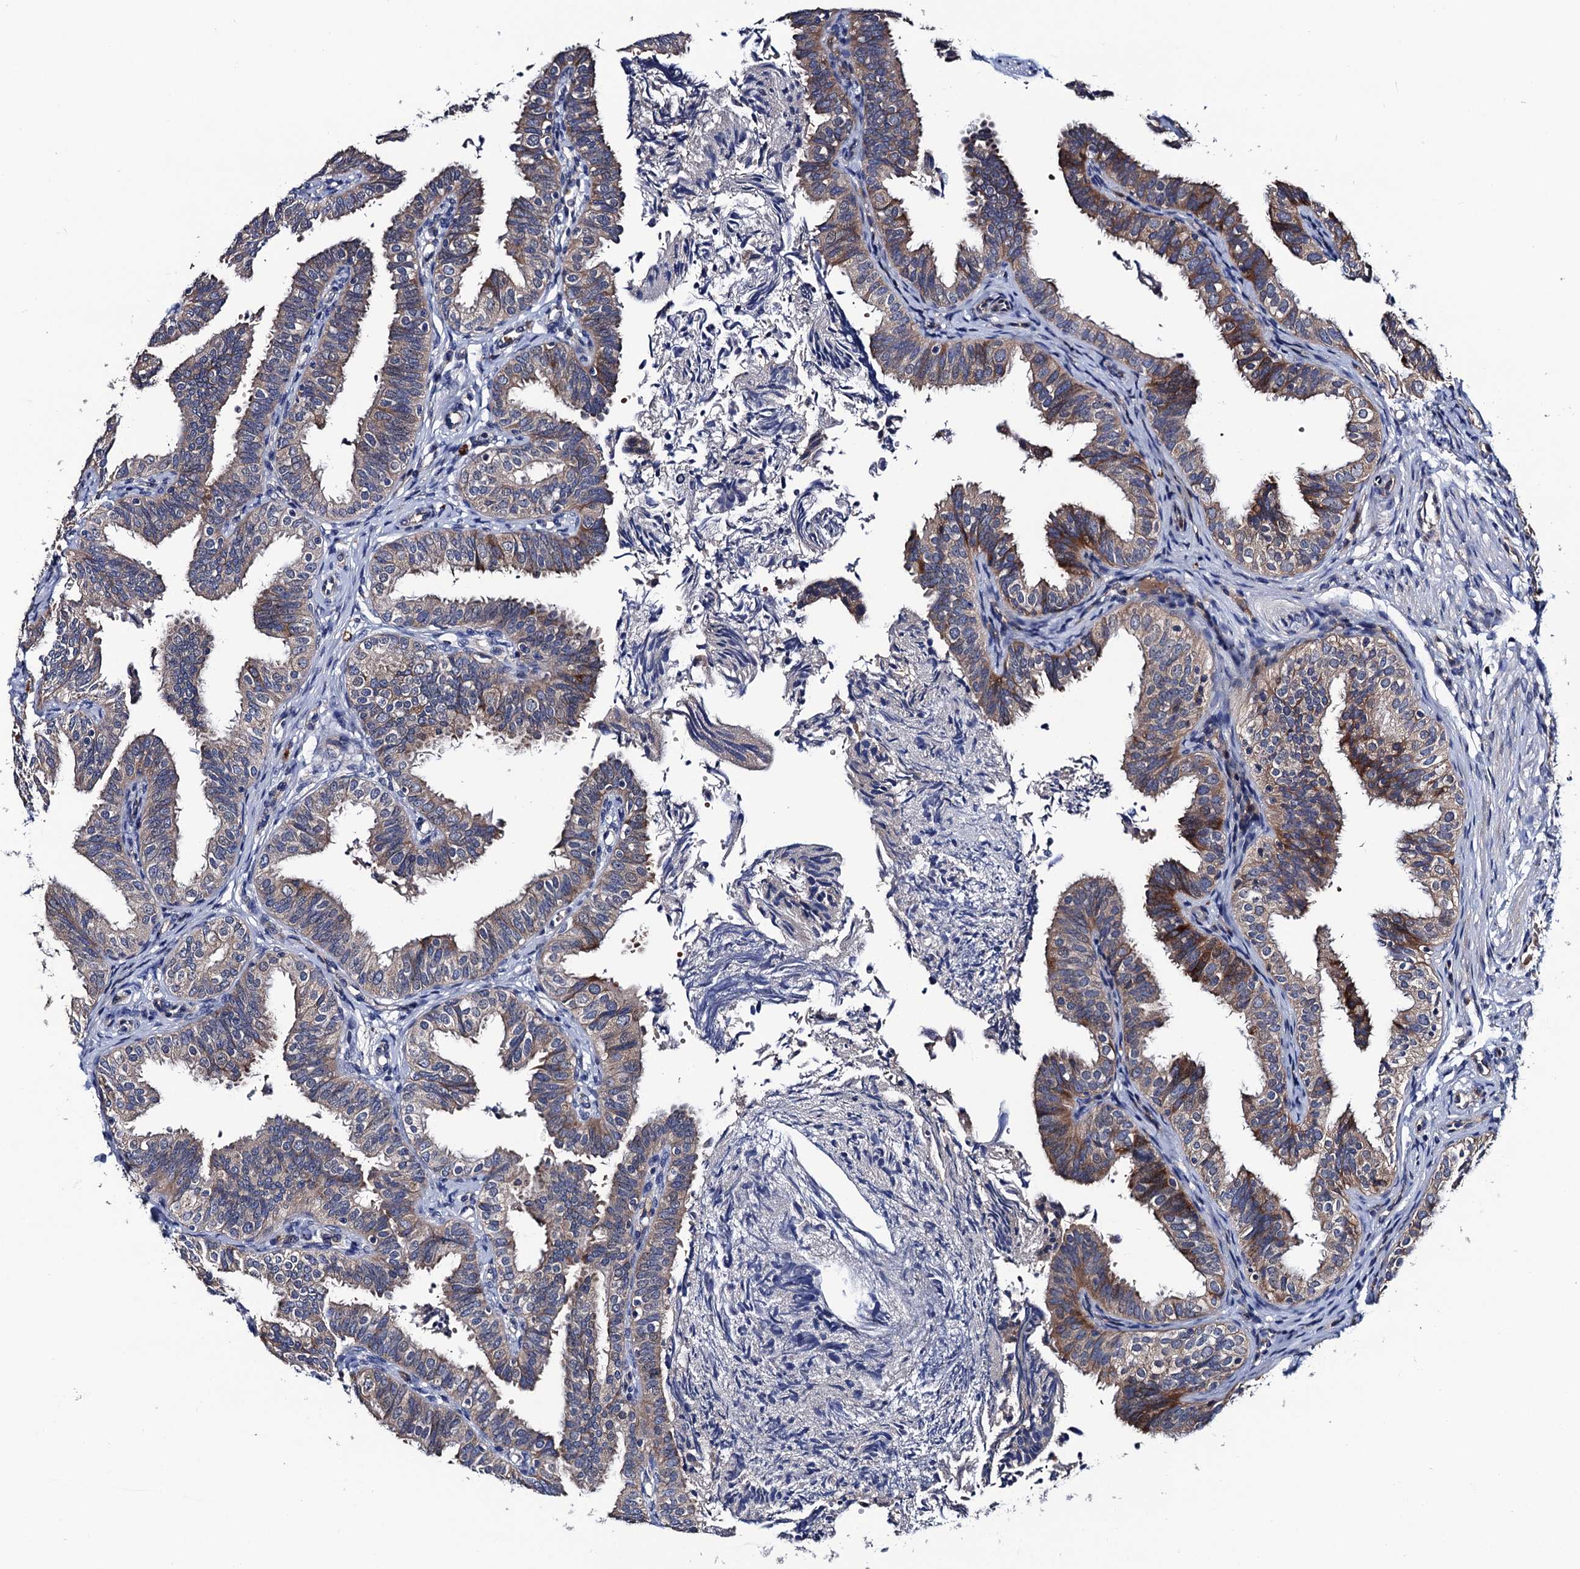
{"staining": {"intensity": "moderate", "quantity": "<25%", "location": "cytoplasmic/membranous"}, "tissue": "fallopian tube", "cell_type": "Glandular cells", "image_type": "normal", "snomed": [{"axis": "morphology", "description": "Normal tissue, NOS"}, {"axis": "topography", "description": "Fallopian tube"}], "caption": "A photomicrograph of human fallopian tube stained for a protein reveals moderate cytoplasmic/membranous brown staining in glandular cells.", "gene": "TRMT112", "patient": {"sex": "female", "age": 35}}